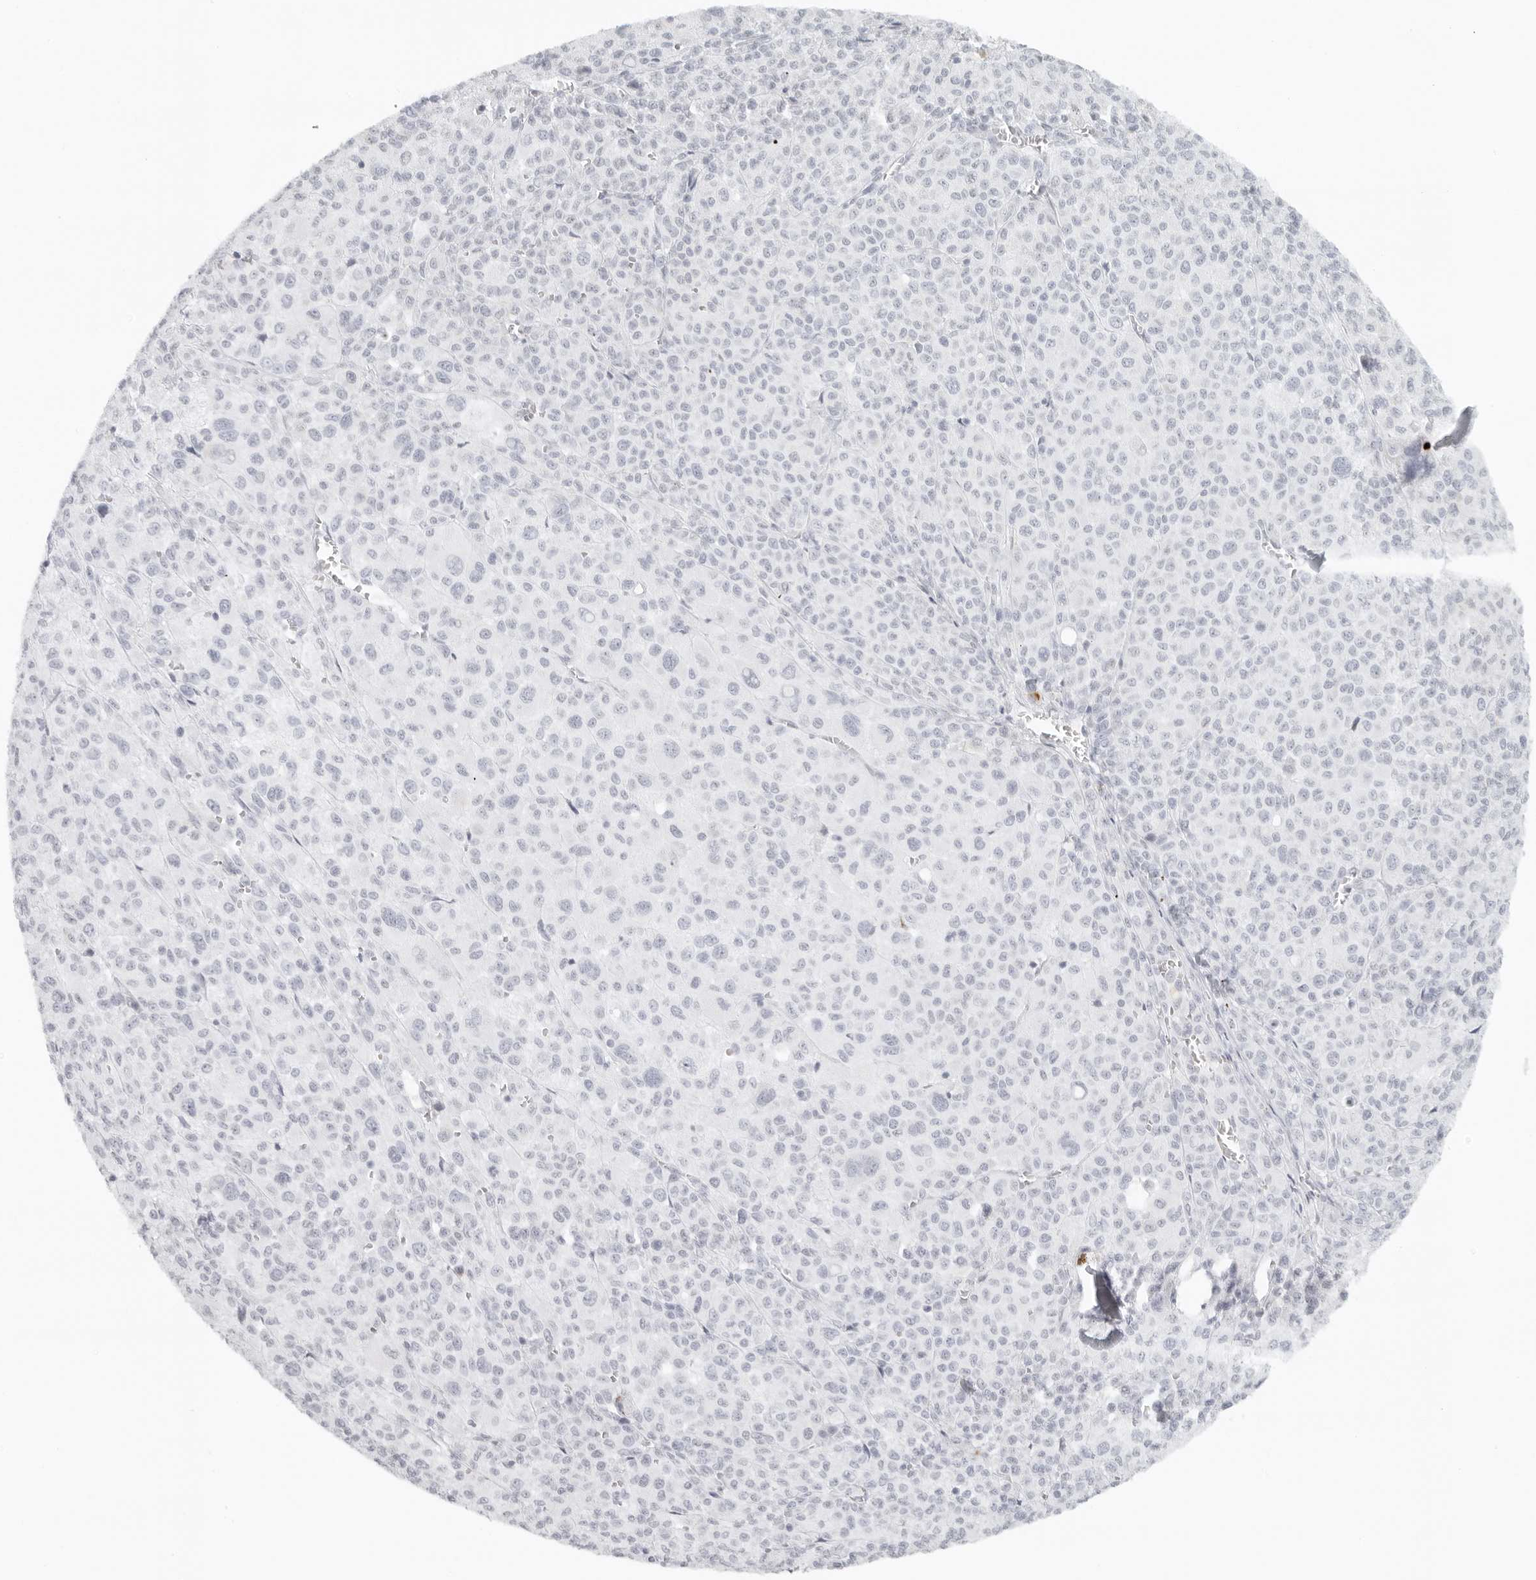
{"staining": {"intensity": "negative", "quantity": "none", "location": "none"}, "tissue": "melanoma", "cell_type": "Tumor cells", "image_type": "cancer", "snomed": [{"axis": "morphology", "description": "Malignant melanoma, Metastatic site"}, {"axis": "topography", "description": "Skin"}], "caption": "An image of human malignant melanoma (metastatic site) is negative for staining in tumor cells.", "gene": "RPS6KC1", "patient": {"sex": "female", "age": 74}}